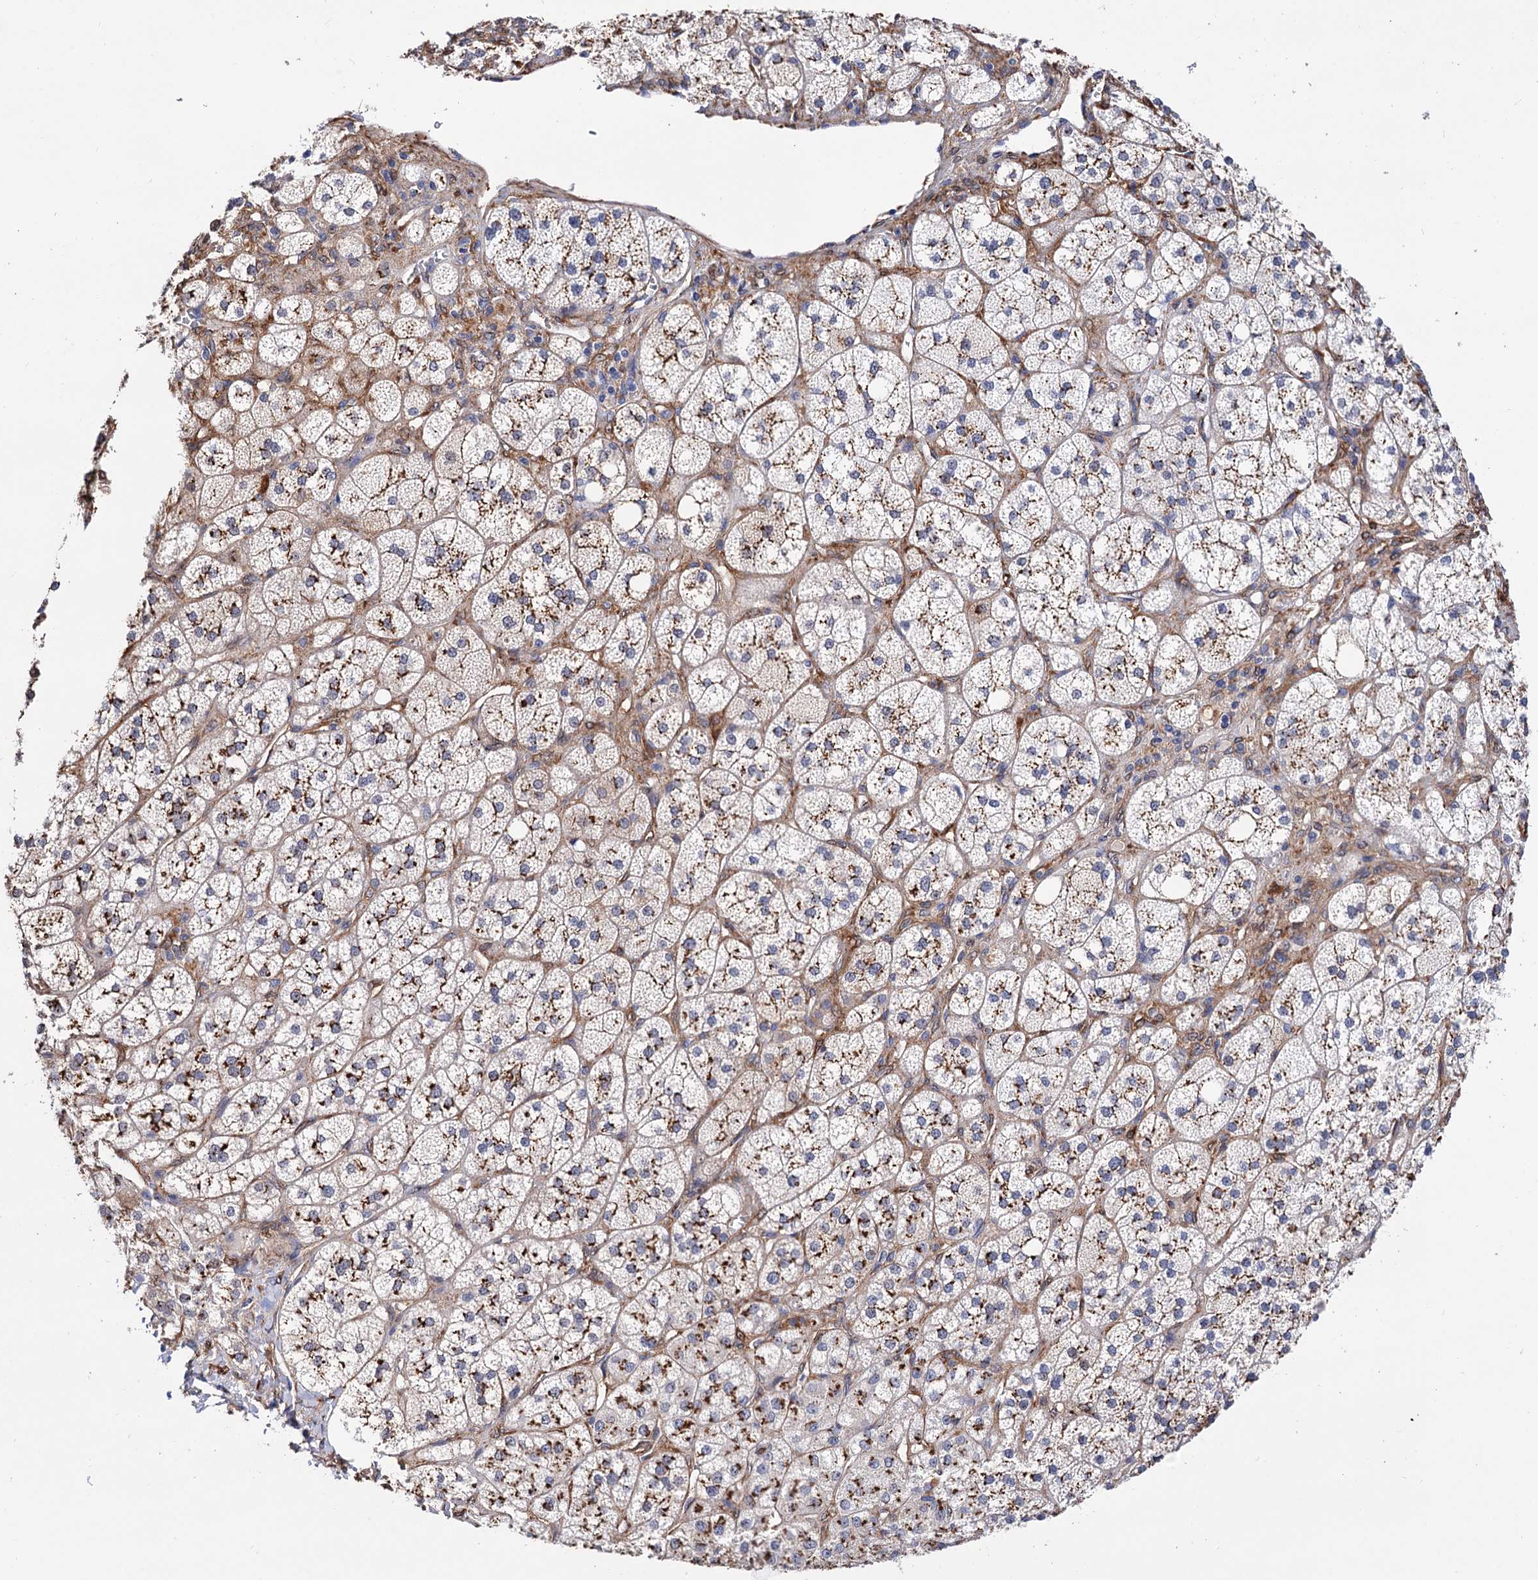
{"staining": {"intensity": "moderate", "quantity": ">75%", "location": "cytoplasmic/membranous"}, "tissue": "adrenal gland", "cell_type": "Glandular cells", "image_type": "normal", "snomed": [{"axis": "morphology", "description": "Normal tissue, NOS"}, {"axis": "topography", "description": "Adrenal gland"}], "caption": "Immunohistochemical staining of unremarkable human adrenal gland reveals moderate cytoplasmic/membranous protein staining in approximately >75% of glandular cells.", "gene": "C11orf96", "patient": {"sex": "male", "age": 61}}